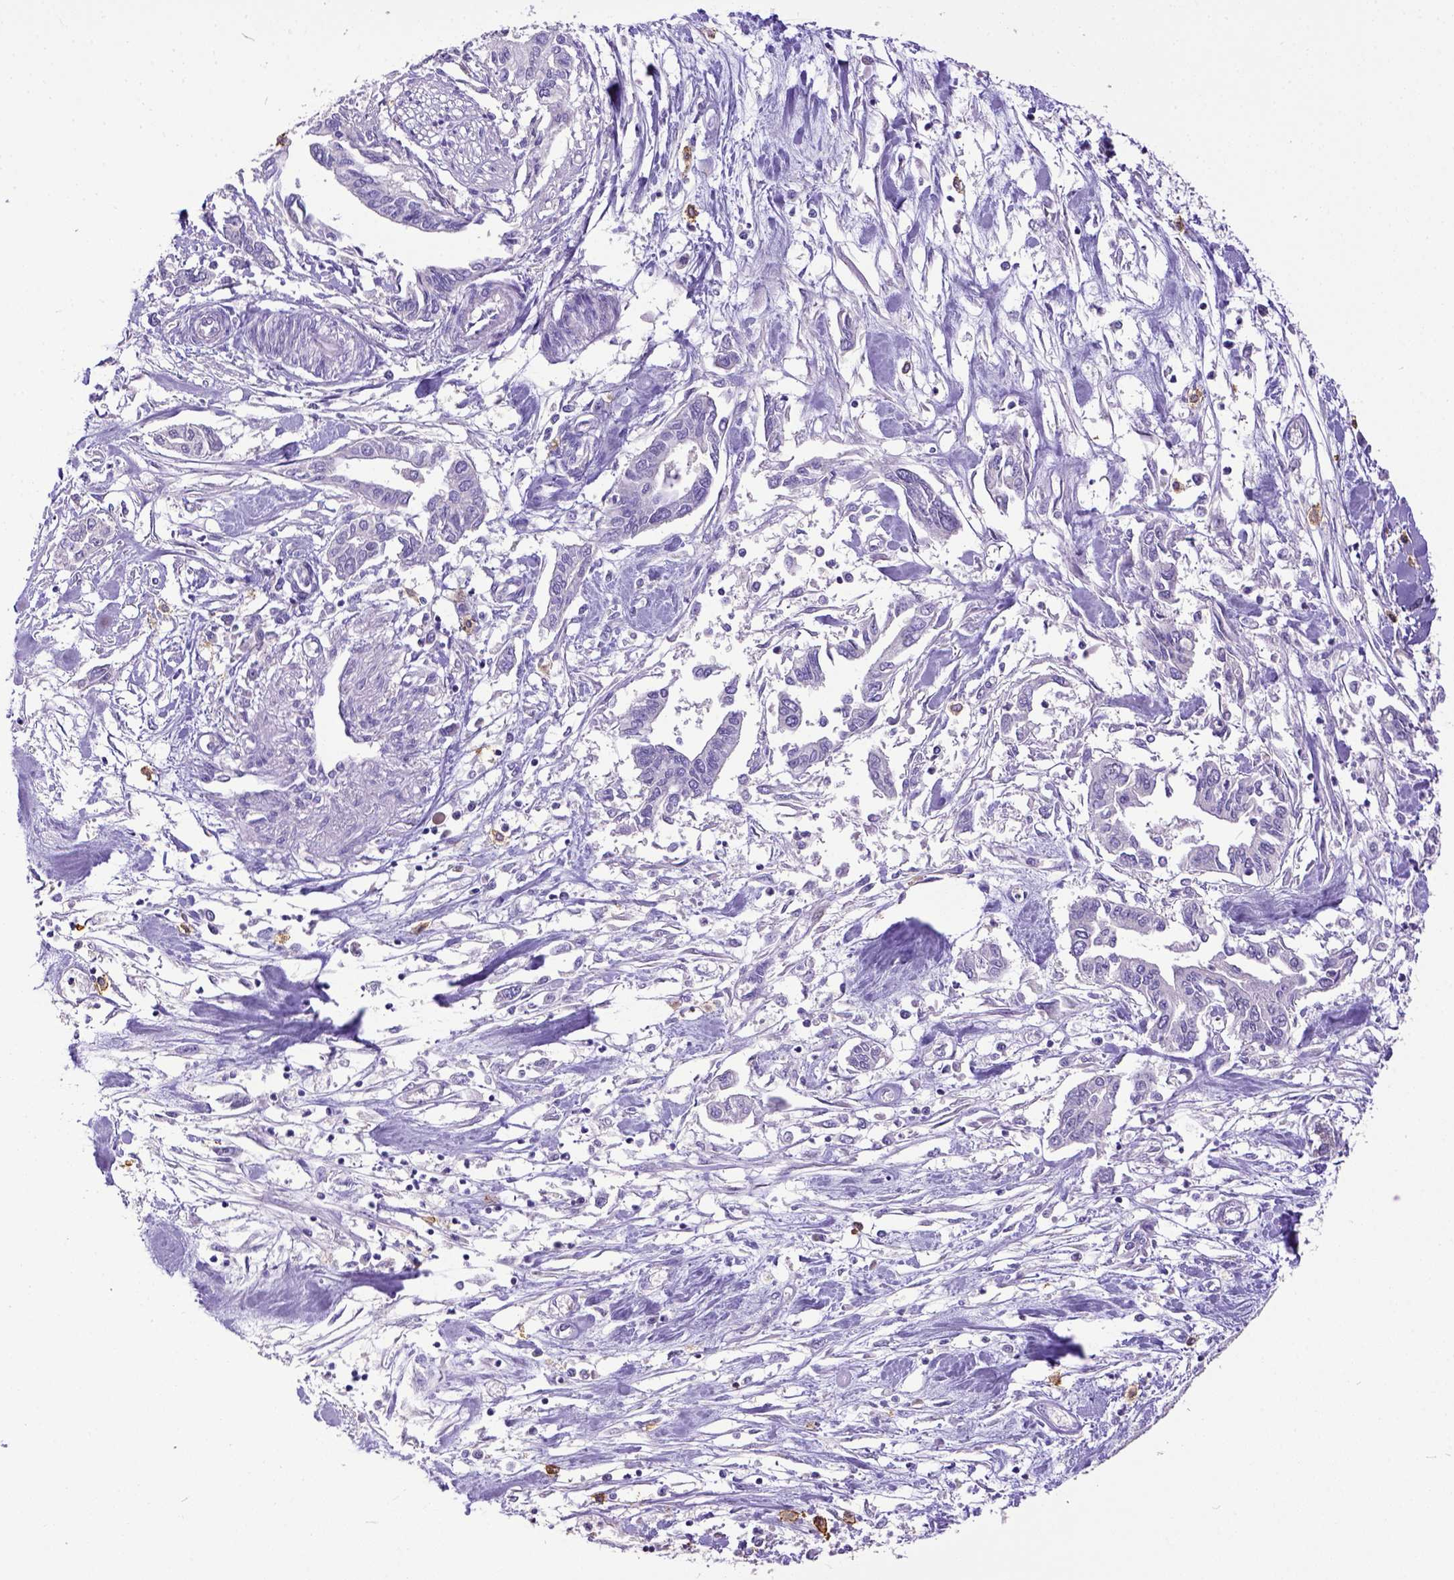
{"staining": {"intensity": "negative", "quantity": "none", "location": "none"}, "tissue": "pancreatic cancer", "cell_type": "Tumor cells", "image_type": "cancer", "snomed": [{"axis": "morphology", "description": "Adenocarcinoma, NOS"}, {"axis": "topography", "description": "Pancreas"}], "caption": "Immunohistochemical staining of human pancreatic cancer shows no significant expression in tumor cells. (Brightfield microscopy of DAB immunohistochemistry (IHC) at high magnification).", "gene": "KIT", "patient": {"sex": "male", "age": 60}}